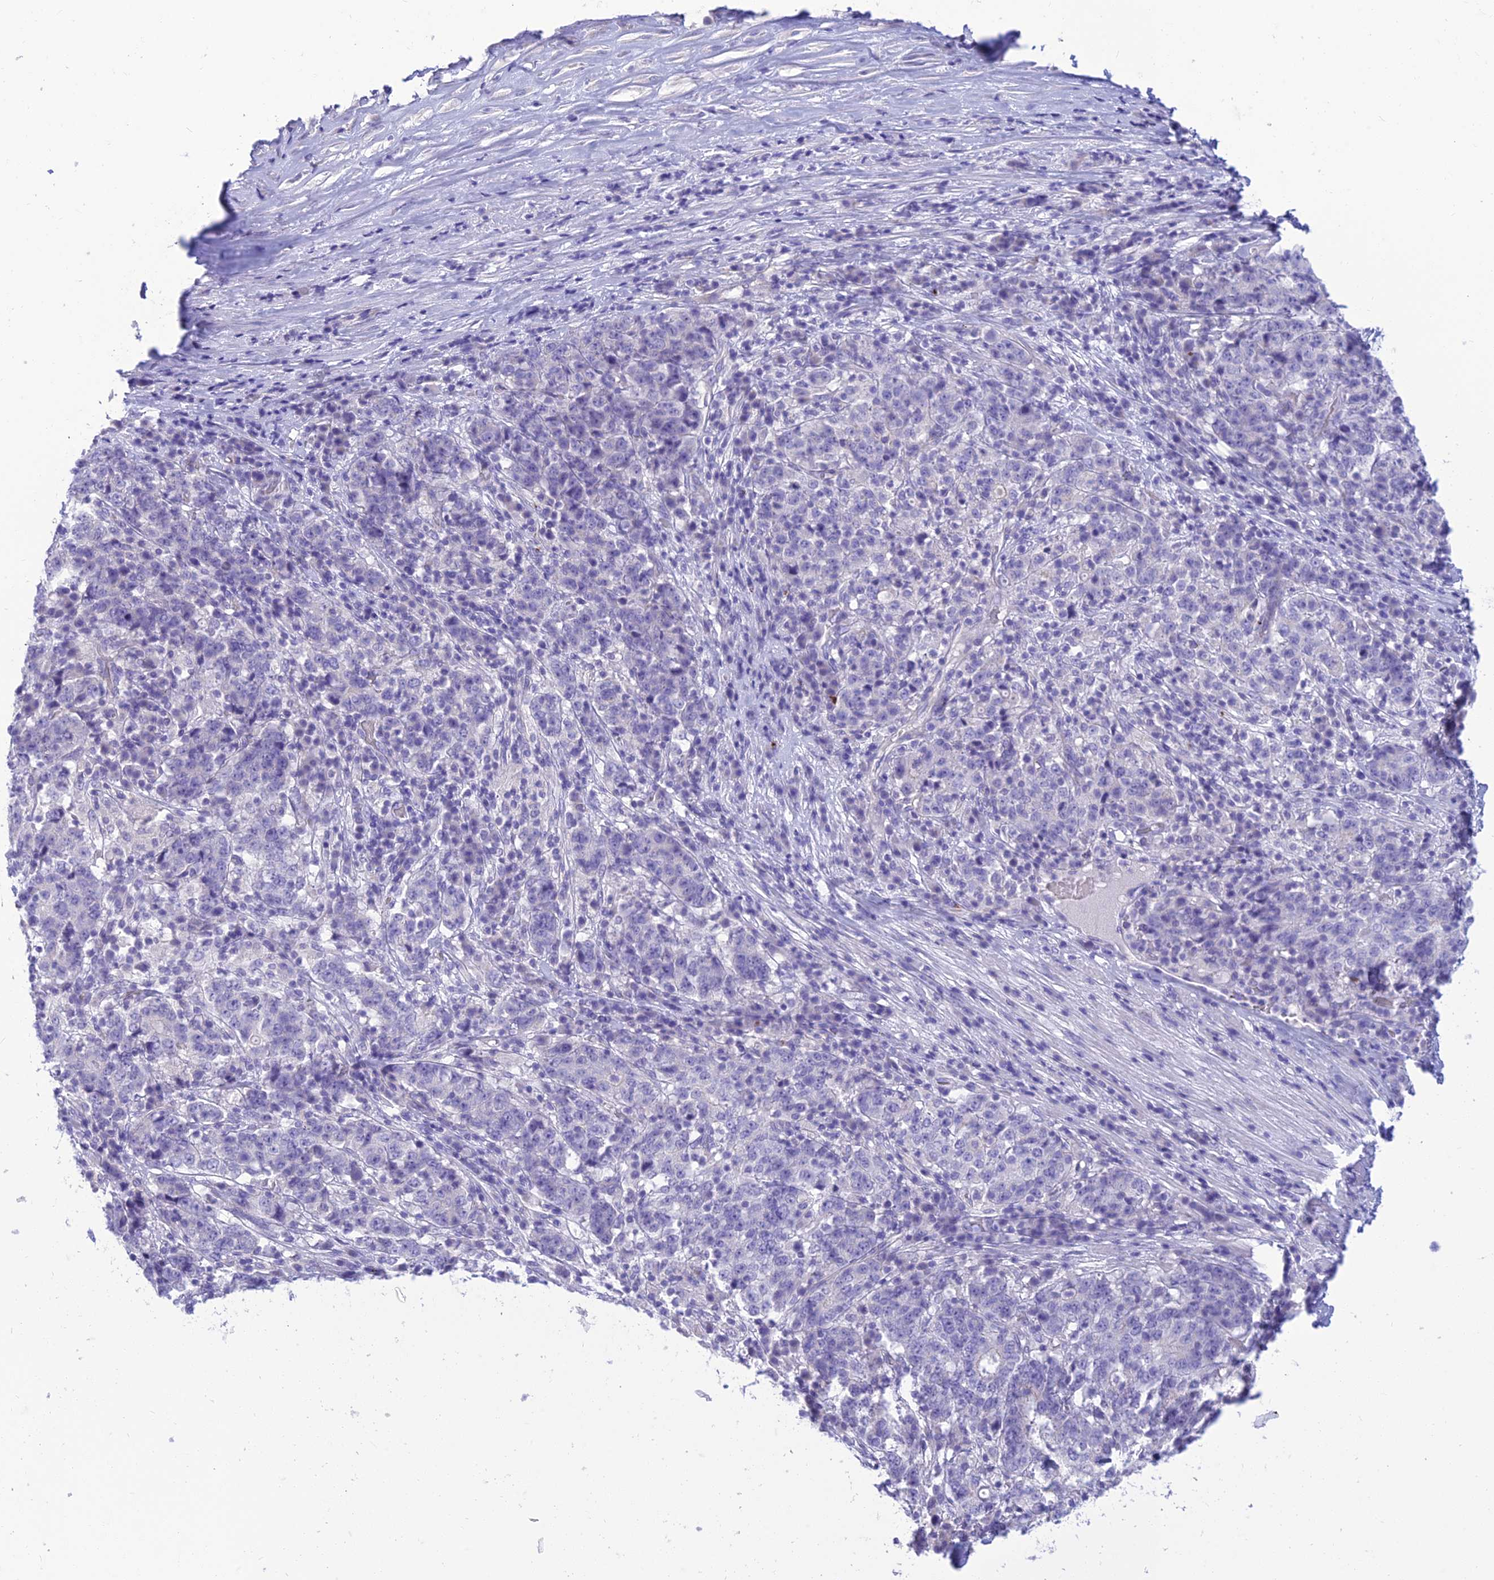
{"staining": {"intensity": "negative", "quantity": "none", "location": "none"}, "tissue": "stomach cancer", "cell_type": "Tumor cells", "image_type": "cancer", "snomed": [{"axis": "morphology", "description": "Adenocarcinoma, NOS"}, {"axis": "topography", "description": "Stomach"}], "caption": "There is no significant positivity in tumor cells of stomach cancer (adenocarcinoma).", "gene": "DHDH", "patient": {"sex": "male", "age": 59}}